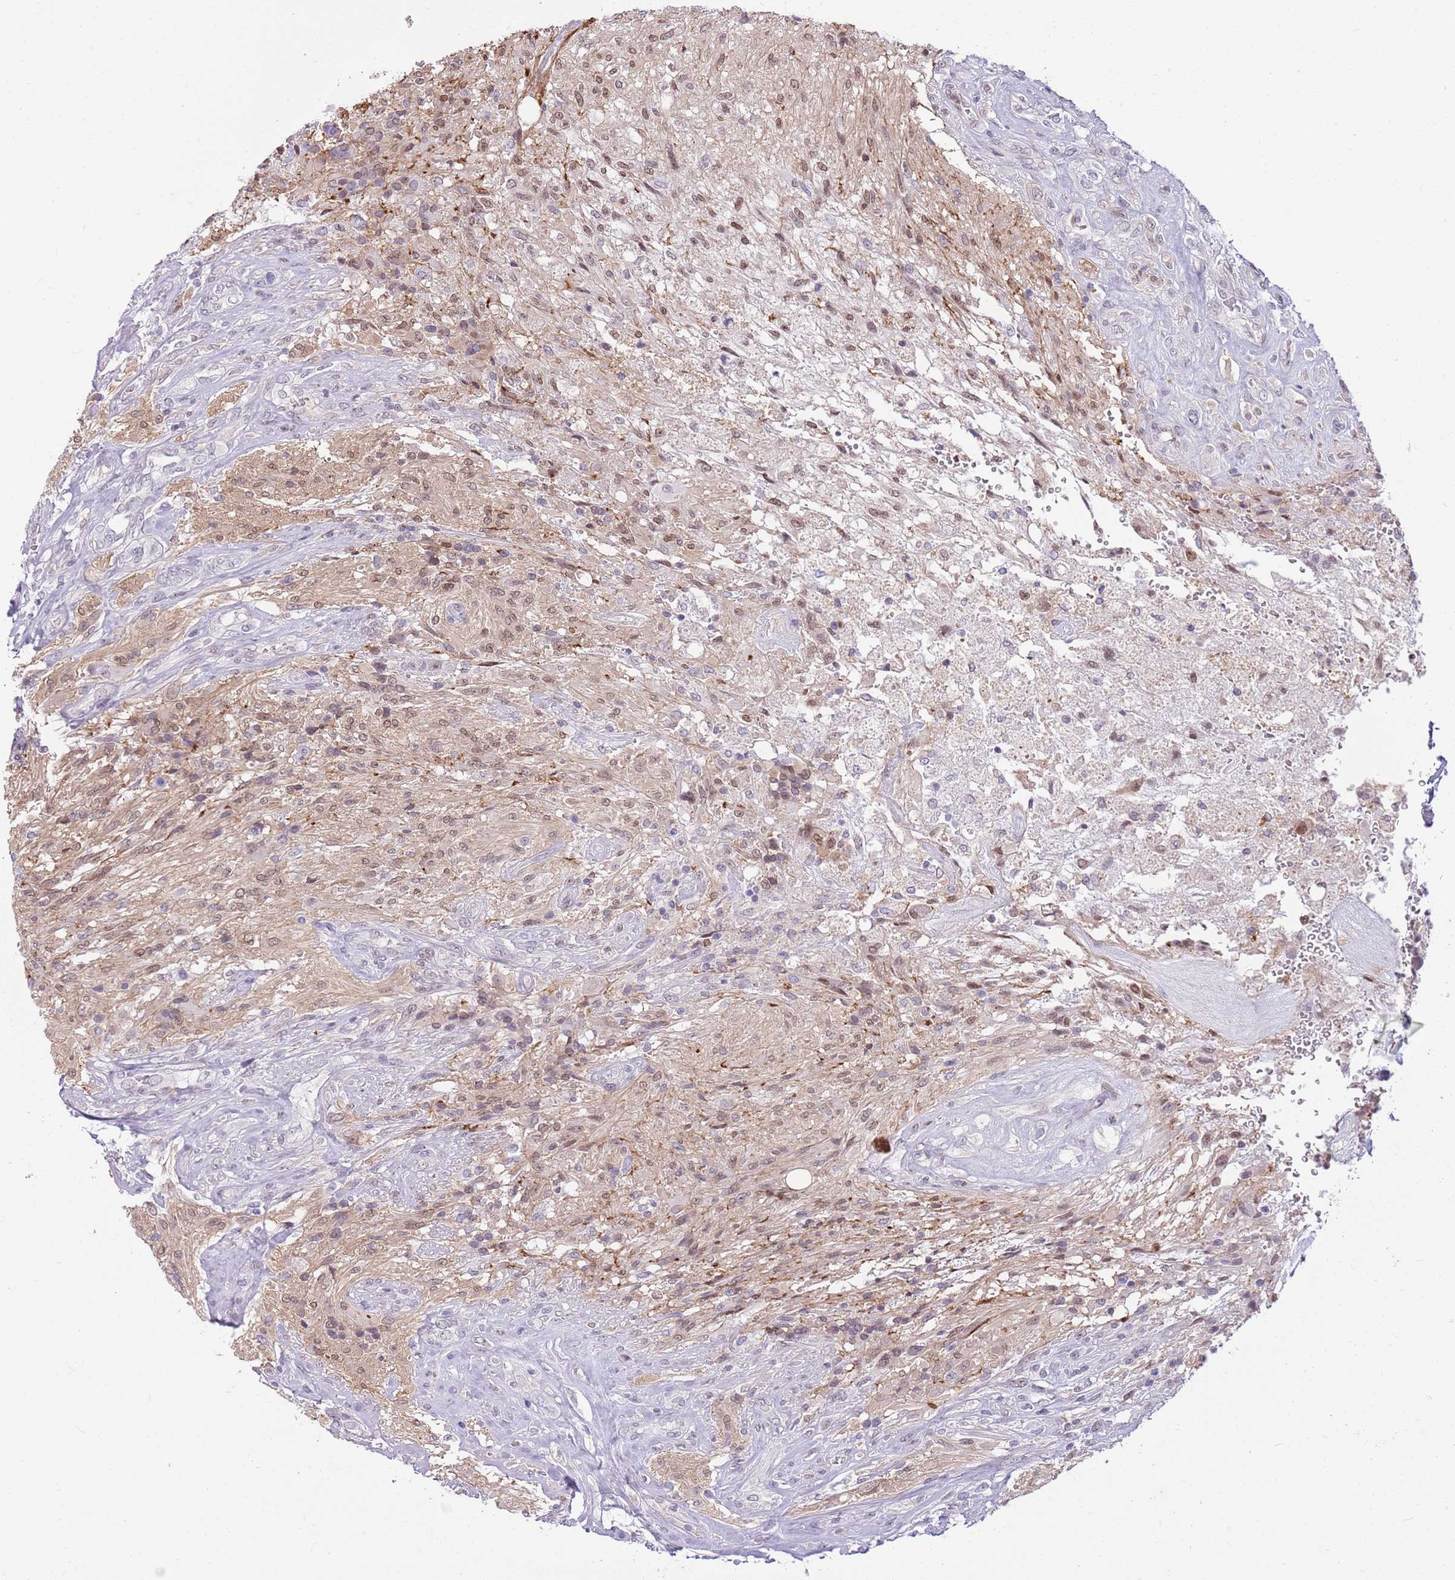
{"staining": {"intensity": "moderate", "quantity": "25%-75%", "location": "nuclear"}, "tissue": "glioma", "cell_type": "Tumor cells", "image_type": "cancer", "snomed": [{"axis": "morphology", "description": "Glioma, malignant, High grade"}, {"axis": "topography", "description": "Brain"}], "caption": "Moderate nuclear staining is appreciated in approximately 25%-75% of tumor cells in glioma. (Brightfield microscopy of DAB IHC at high magnification).", "gene": "DHX32", "patient": {"sex": "male", "age": 56}}